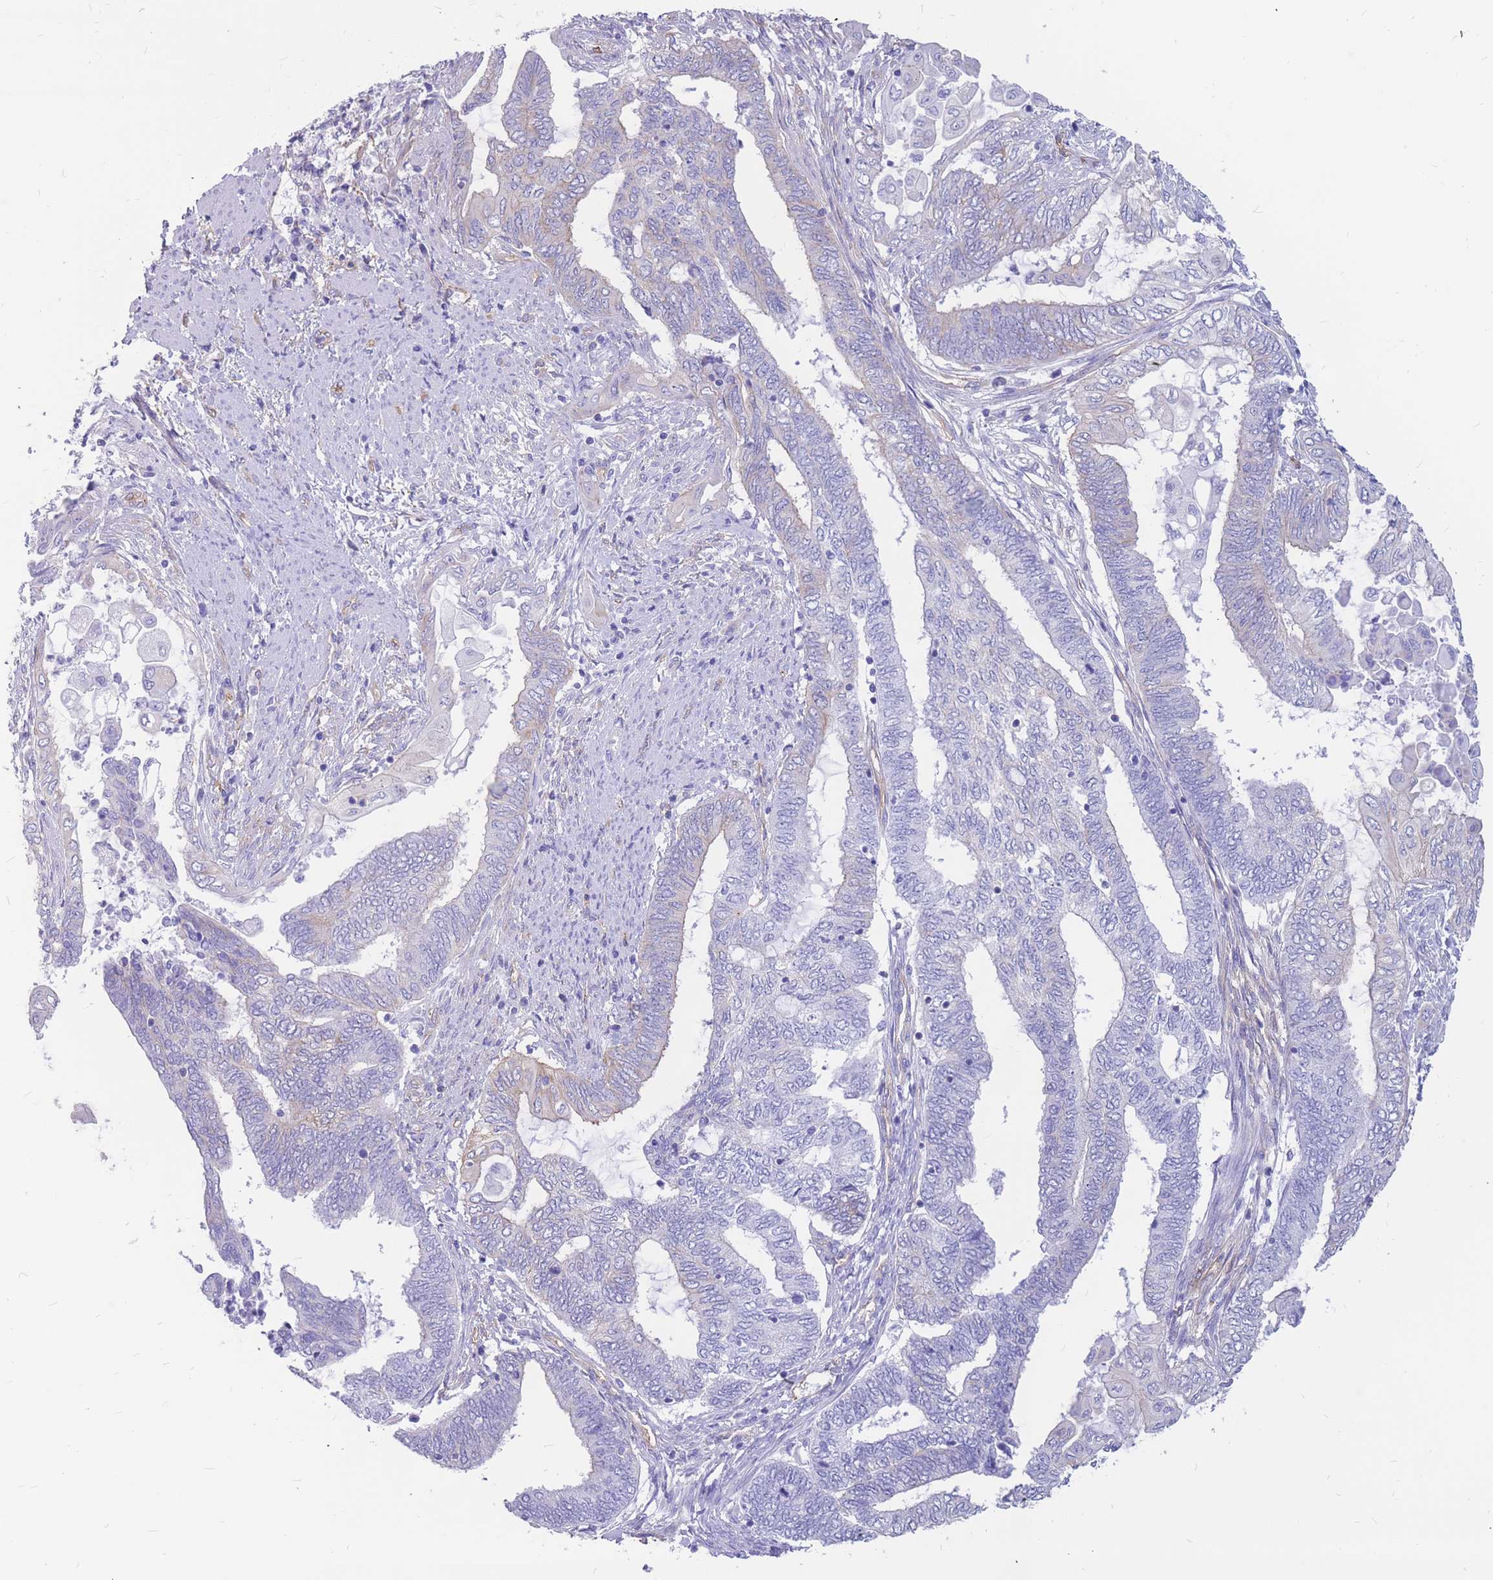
{"staining": {"intensity": "negative", "quantity": "none", "location": "none"}, "tissue": "endometrial cancer", "cell_type": "Tumor cells", "image_type": "cancer", "snomed": [{"axis": "morphology", "description": "Adenocarcinoma, NOS"}, {"axis": "topography", "description": "Uterus"}, {"axis": "topography", "description": "Endometrium"}], "caption": "High magnification brightfield microscopy of endometrial cancer (adenocarcinoma) stained with DAB (brown) and counterstained with hematoxylin (blue): tumor cells show no significant staining. (Immunohistochemistry (ihc), brightfield microscopy, high magnification).", "gene": "ADD2", "patient": {"sex": "female", "age": 70}}